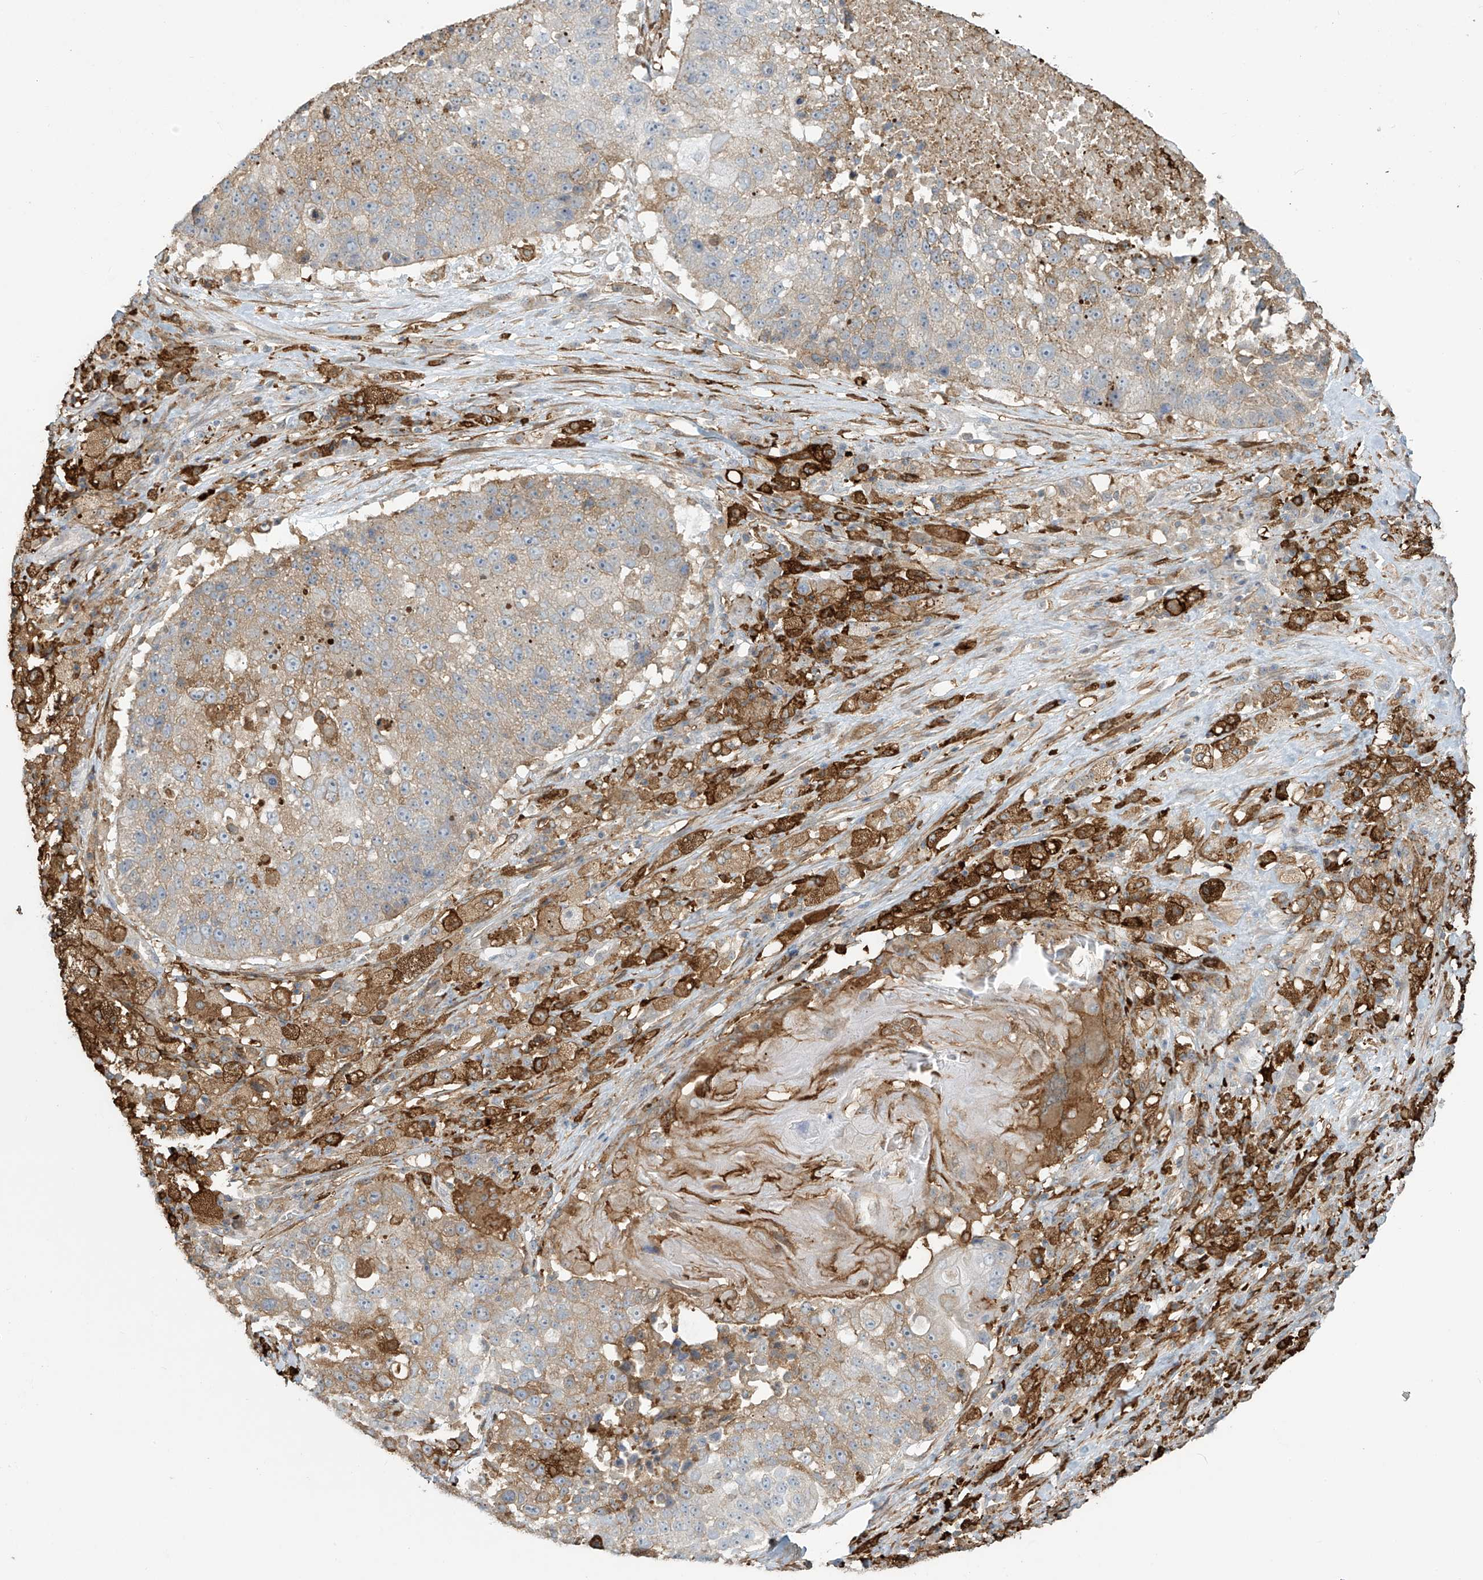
{"staining": {"intensity": "moderate", "quantity": "25%-75%", "location": "cytoplasmic/membranous"}, "tissue": "lung cancer", "cell_type": "Tumor cells", "image_type": "cancer", "snomed": [{"axis": "morphology", "description": "Squamous cell carcinoma, NOS"}, {"axis": "topography", "description": "Lung"}], "caption": "Moderate cytoplasmic/membranous expression is present in approximately 25%-75% of tumor cells in lung squamous cell carcinoma.", "gene": "TAGAP", "patient": {"sex": "male", "age": 61}}